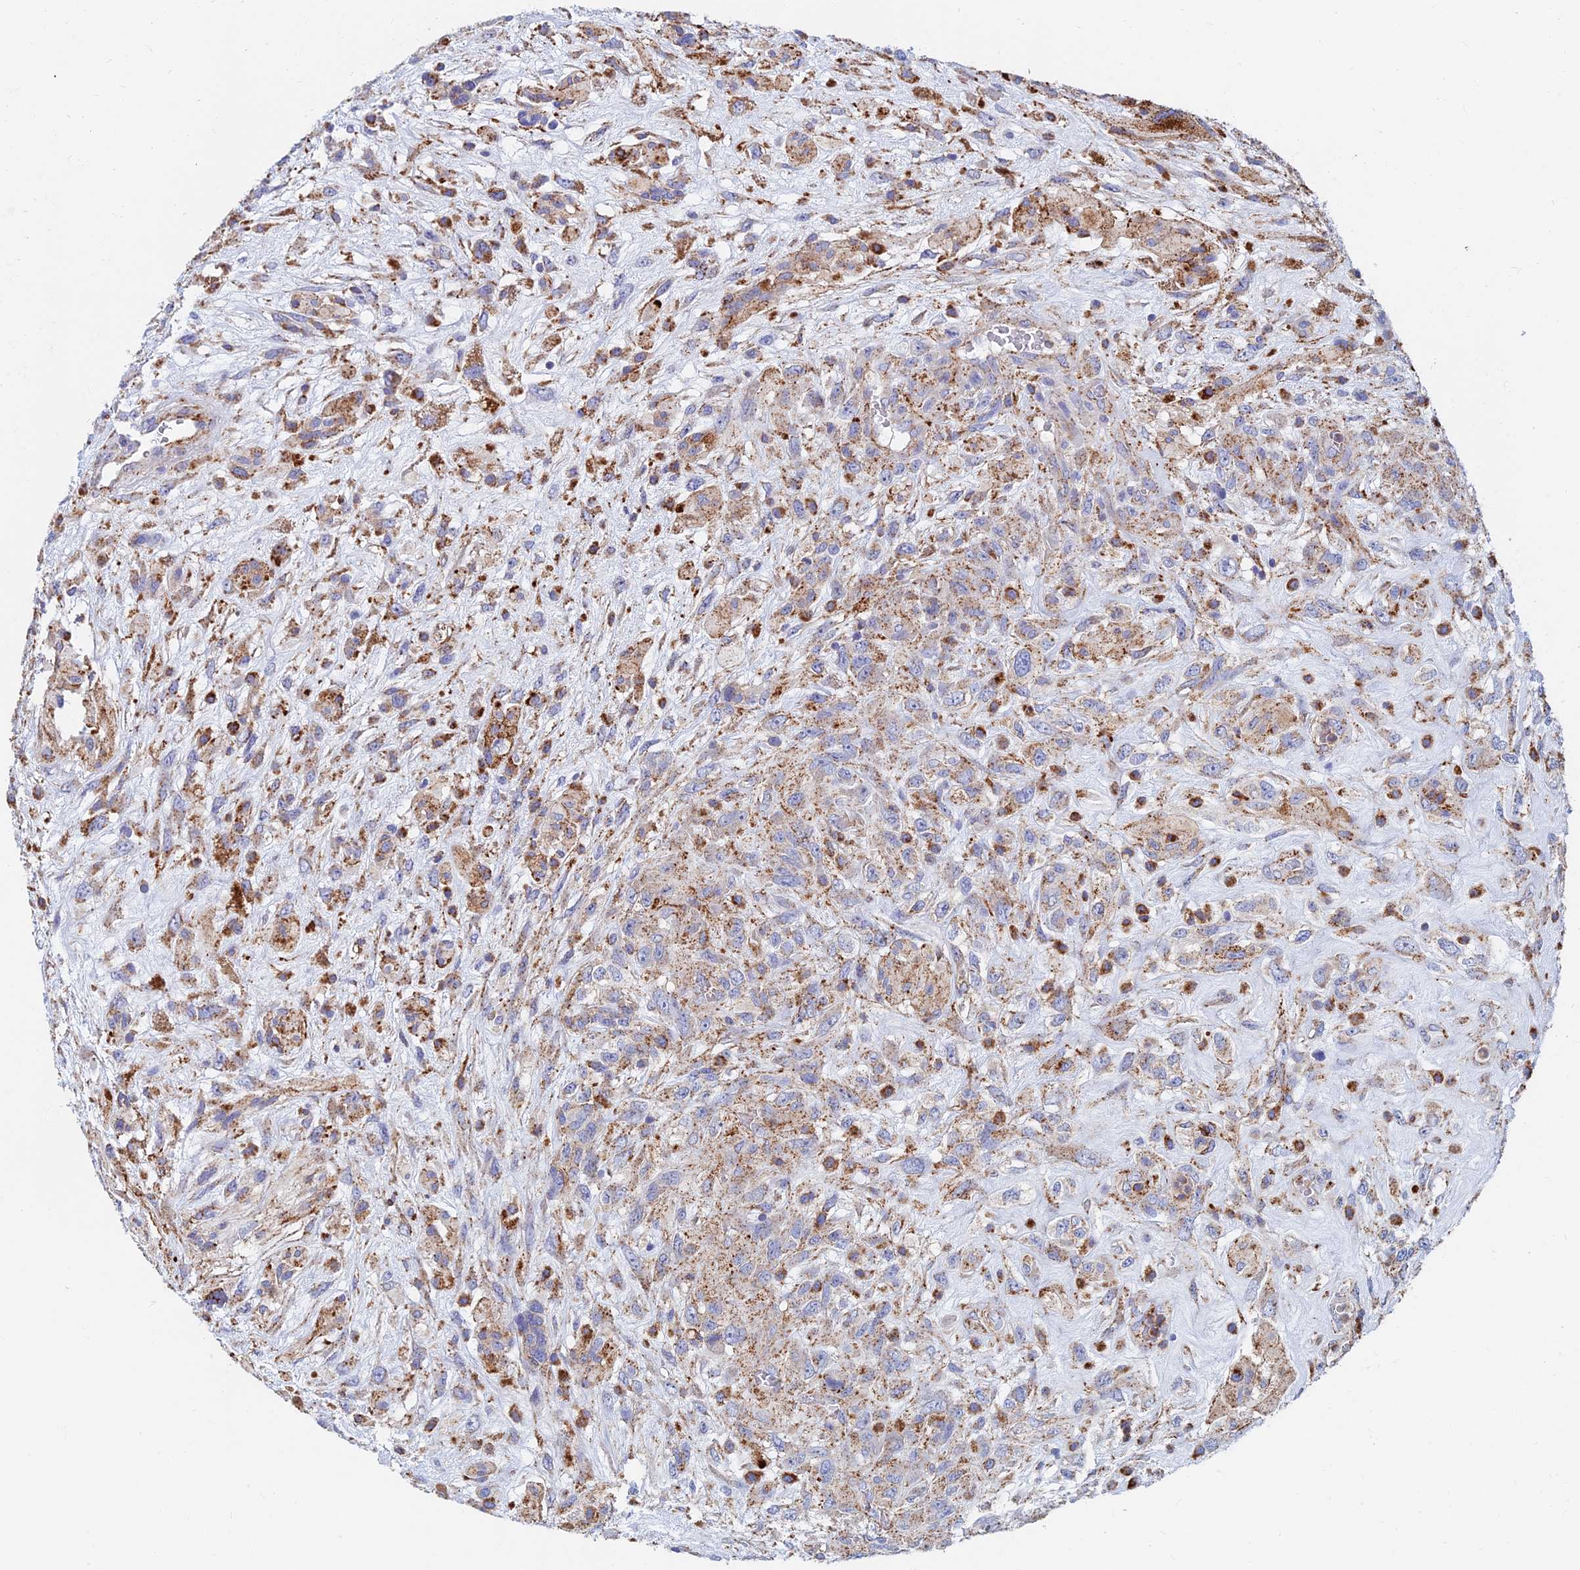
{"staining": {"intensity": "moderate", "quantity": ">75%", "location": "cytoplasmic/membranous"}, "tissue": "glioma", "cell_type": "Tumor cells", "image_type": "cancer", "snomed": [{"axis": "morphology", "description": "Glioma, malignant, High grade"}, {"axis": "topography", "description": "Brain"}], "caption": "A high-resolution photomicrograph shows immunohistochemistry (IHC) staining of glioma, which reveals moderate cytoplasmic/membranous positivity in approximately >75% of tumor cells.", "gene": "SPNS1", "patient": {"sex": "male", "age": 61}}